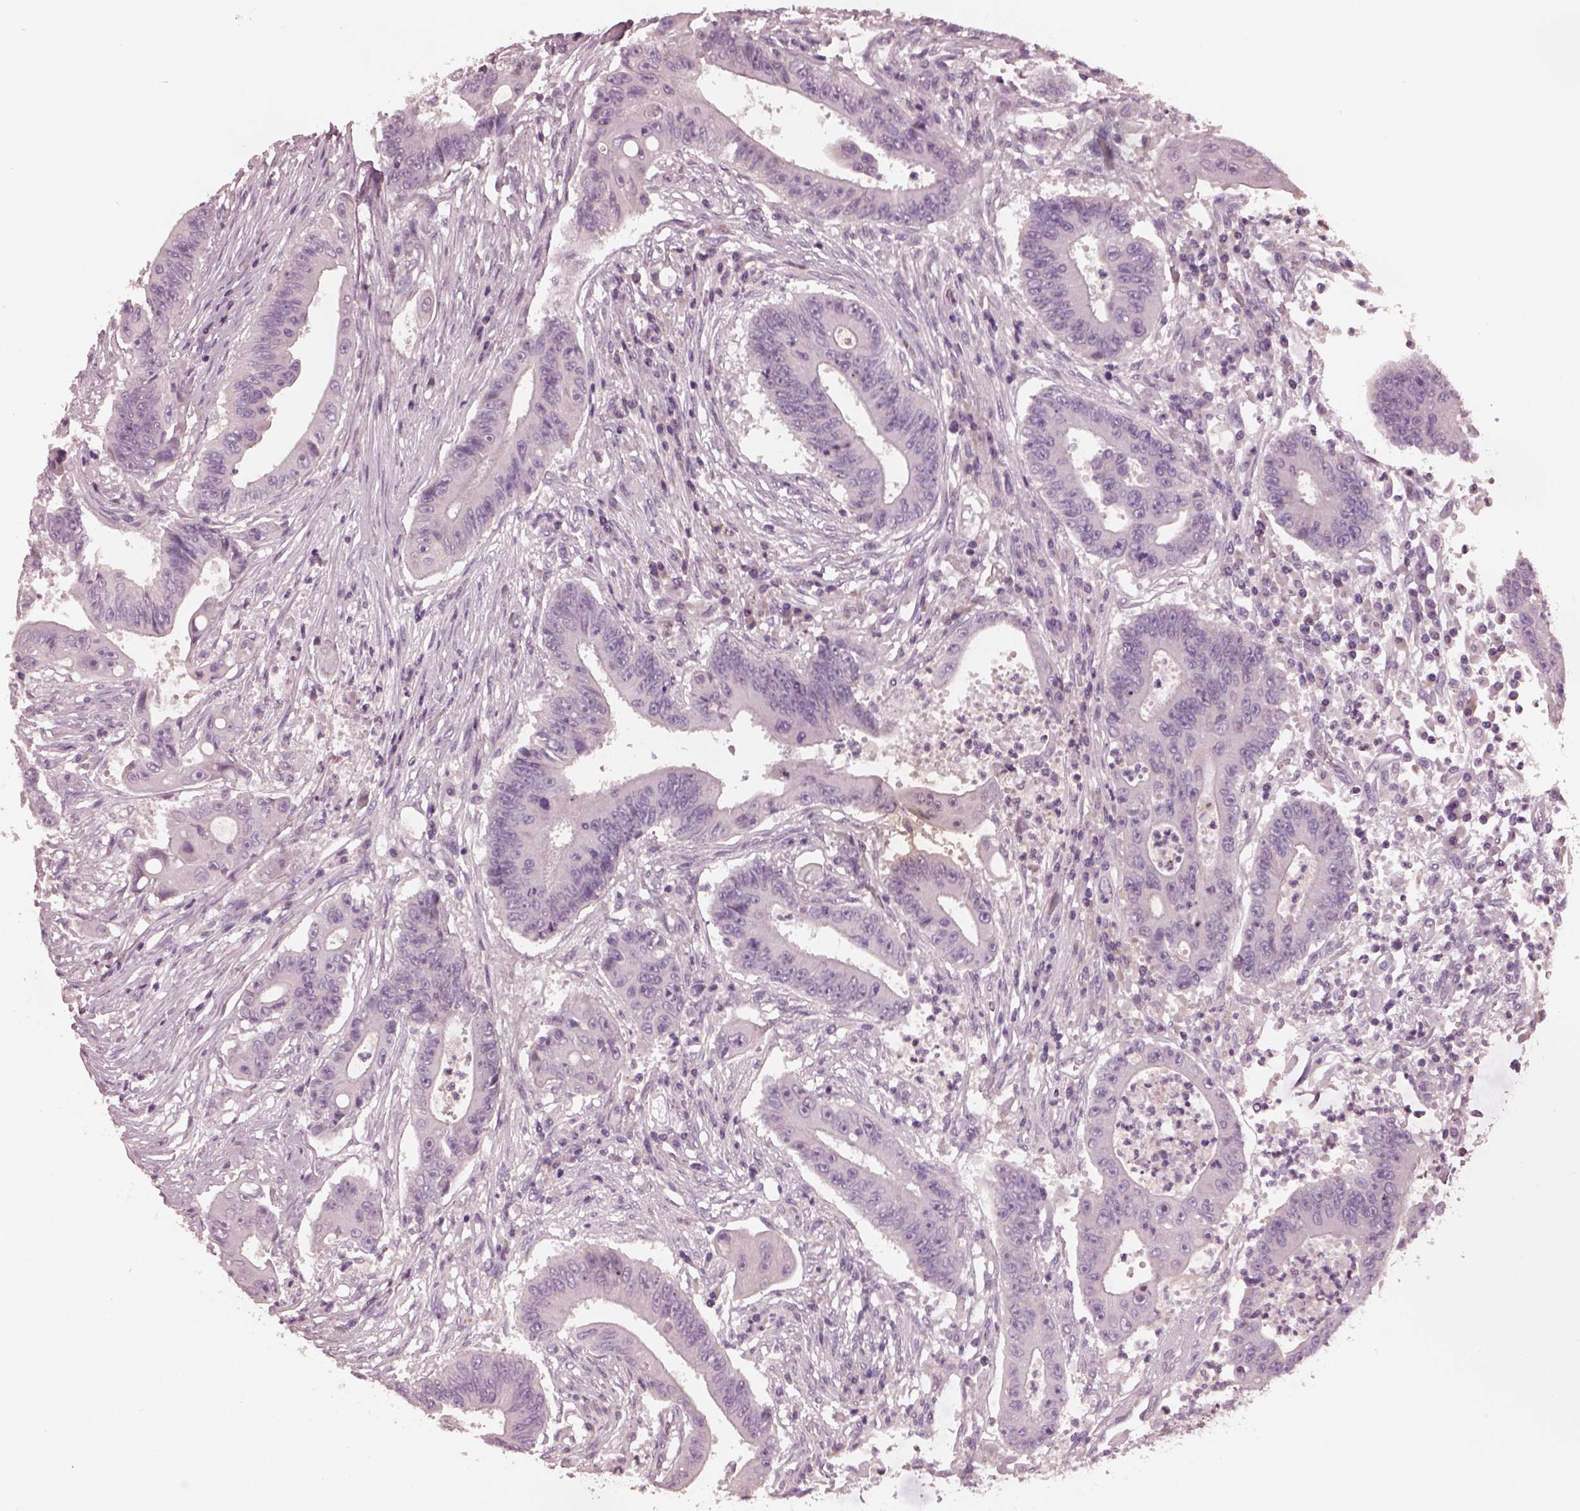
{"staining": {"intensity": "negative", "quantity": "none", "location": "none"}, "tissue": "colorectal cancer", "cell_type": "Tumor cells", "image_type": "cancer", "snomed": [{"axis": "morphology", "description": "Adenocarcinoma, NOS"}, {"axis": "topography", "description": "Rectum"}], "caption": "This image is of adenocarcinoma (colorectal) stained with immunohistochemistry to label a protein in brown with the nuclei are counter-stained blue. There is no positivity in tumor cells.", "gene": "OPTC", "patient": {"sex": "male", "age": 54}}